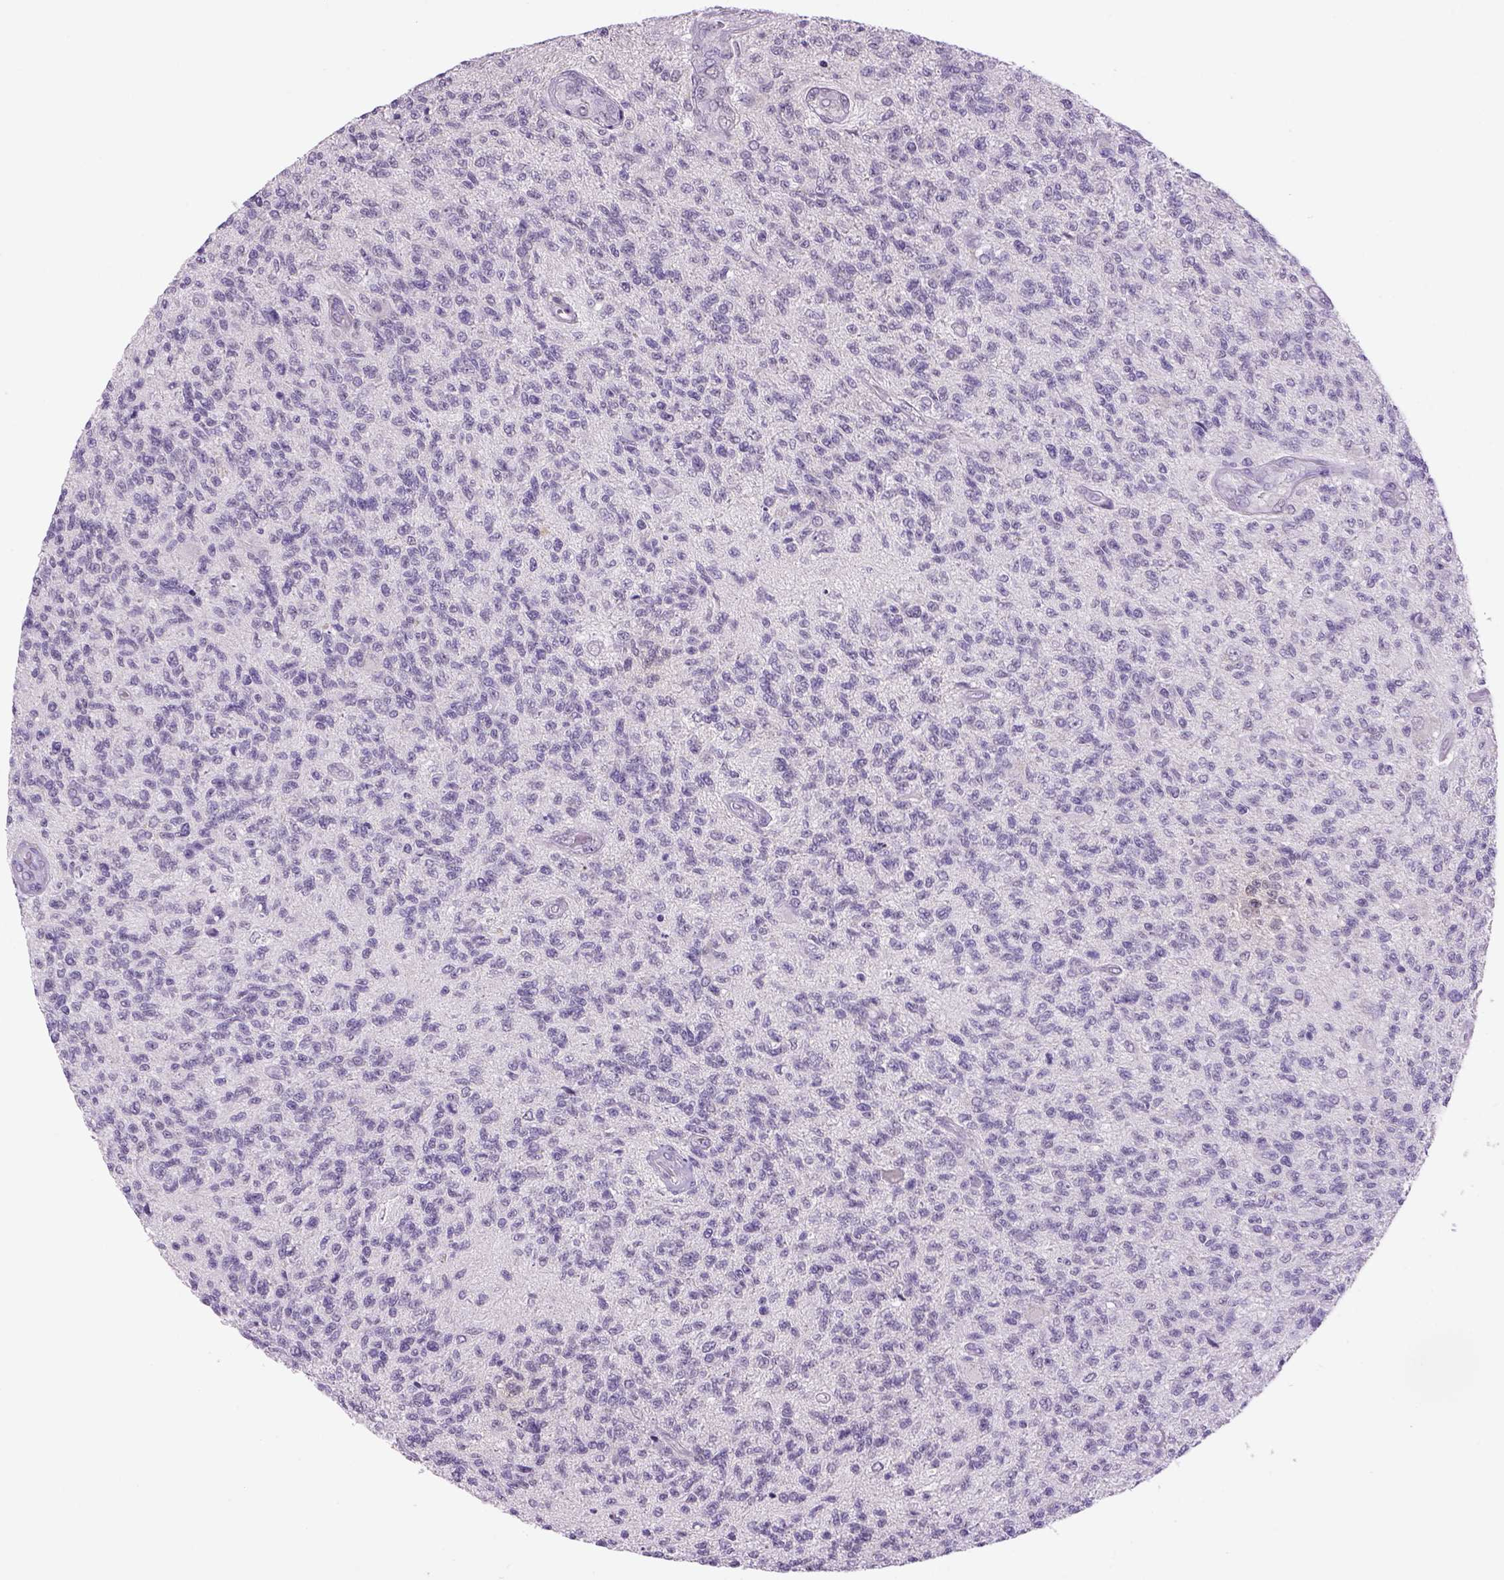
{"staining": {"intensity": "negative", "quantity": "none", "location": "none"}, "tissue": "glioma", "cell_type": "Tumor cells", "image_type": "cancer", "snomed": [{"axis": "morphology", "description": "Glioma, malignant, High grade"}, {"axis": "topography", "description": "Brain"}], "caption": "Tumor cells are negative for brown protein staining in glioma.", "gene": "DBH", "patient": {"sex": "male", "age": 56}}